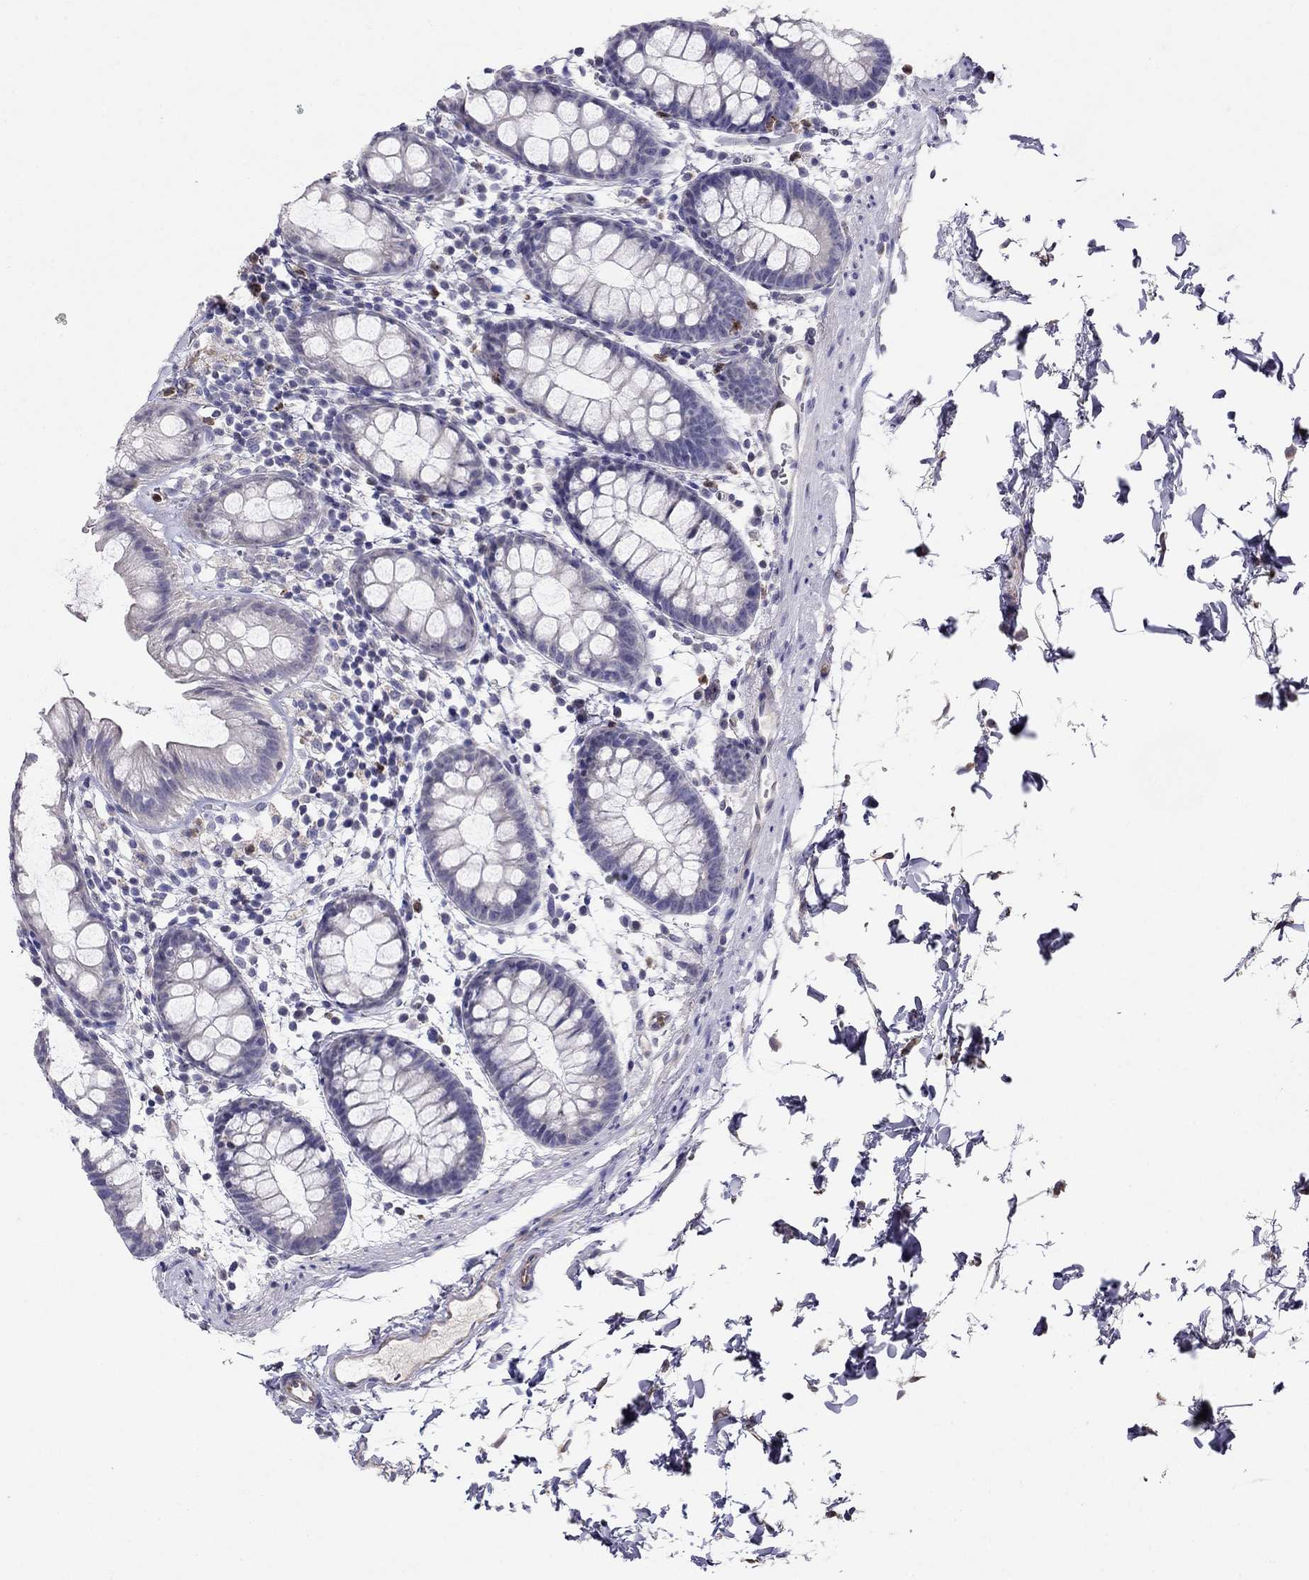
{"staining": {"intensity": "negative", "quantity": "none", "location": "none"}, "tissue": "rectum", "cell_type": "Glandular cells", "image_type": "normal", "snomed": [{"axis": "morphology", "description": "Normal tissue, NOS"}, {"axis": "topography", "description": "Rectum"}], "caption": "IHC of normal human rectum shows no expression in glandular cells. (DAB (3,3'-diaminobenzidine) IHC visualized using brightfield microscopy, high magnification).", "gene": "SPINT4", "patient": {"sex": "male", "age": 57}}